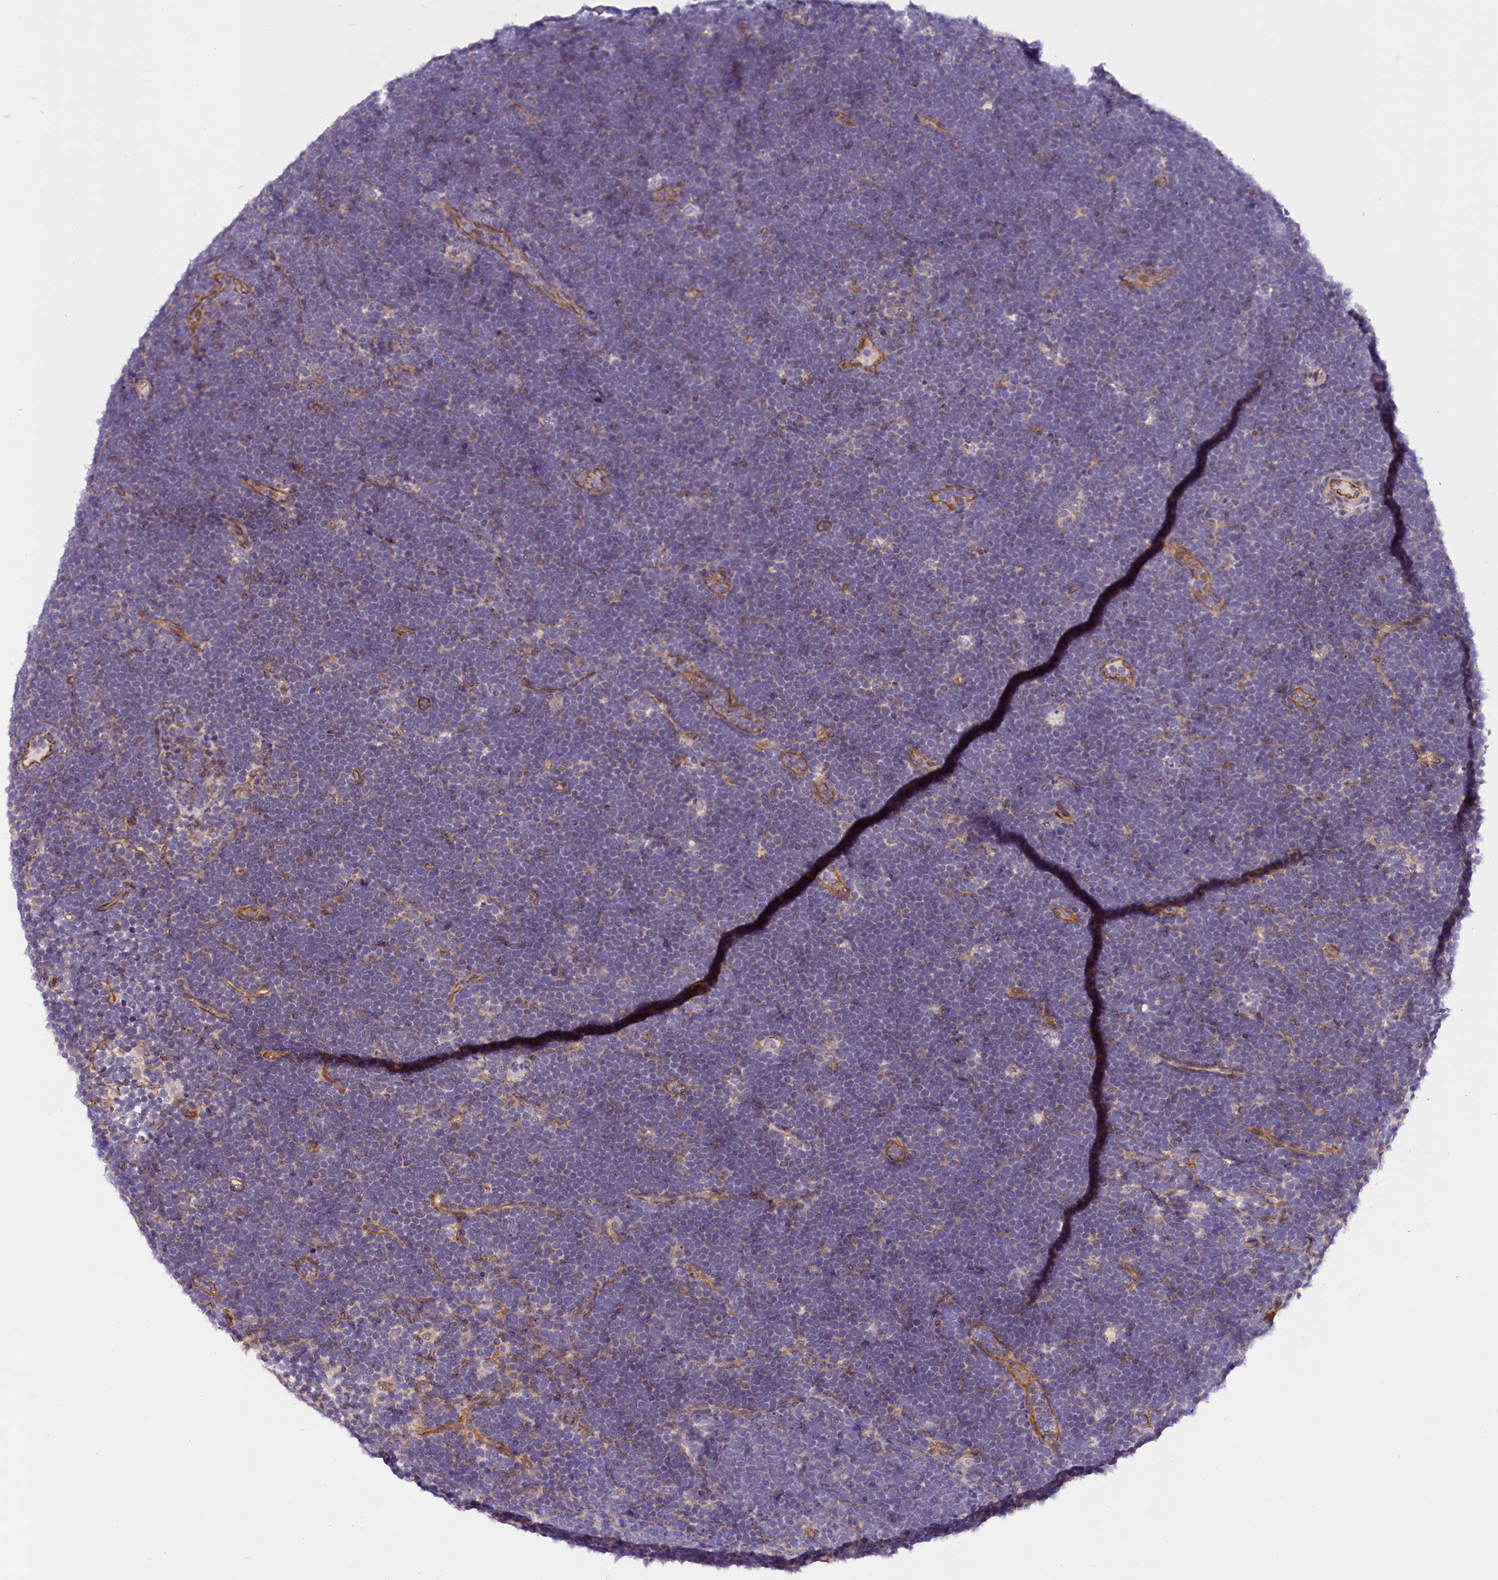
{"staining": {"intensity": "negative", "quantity": "none", "location": "none"}, "tissue": "lymphoma", "cell_type": "Tumor cells", "image_type": "cancer", "snomed": [{"axis": "morphology", "description": "Malignant lymphoma, non-Hodgkin's type, High grade"}, {"axis": "topography", "description": "Lymph node"}], "caption": "IHC micrograph of neoplastic tissue: human high-grade malignant lymphoma, non-Hodgkin's type stained with DAB exhibits no significant protein staining in tumor cells.", "gene": "MED20", "patient": {"sex": "male", "age": 13}}